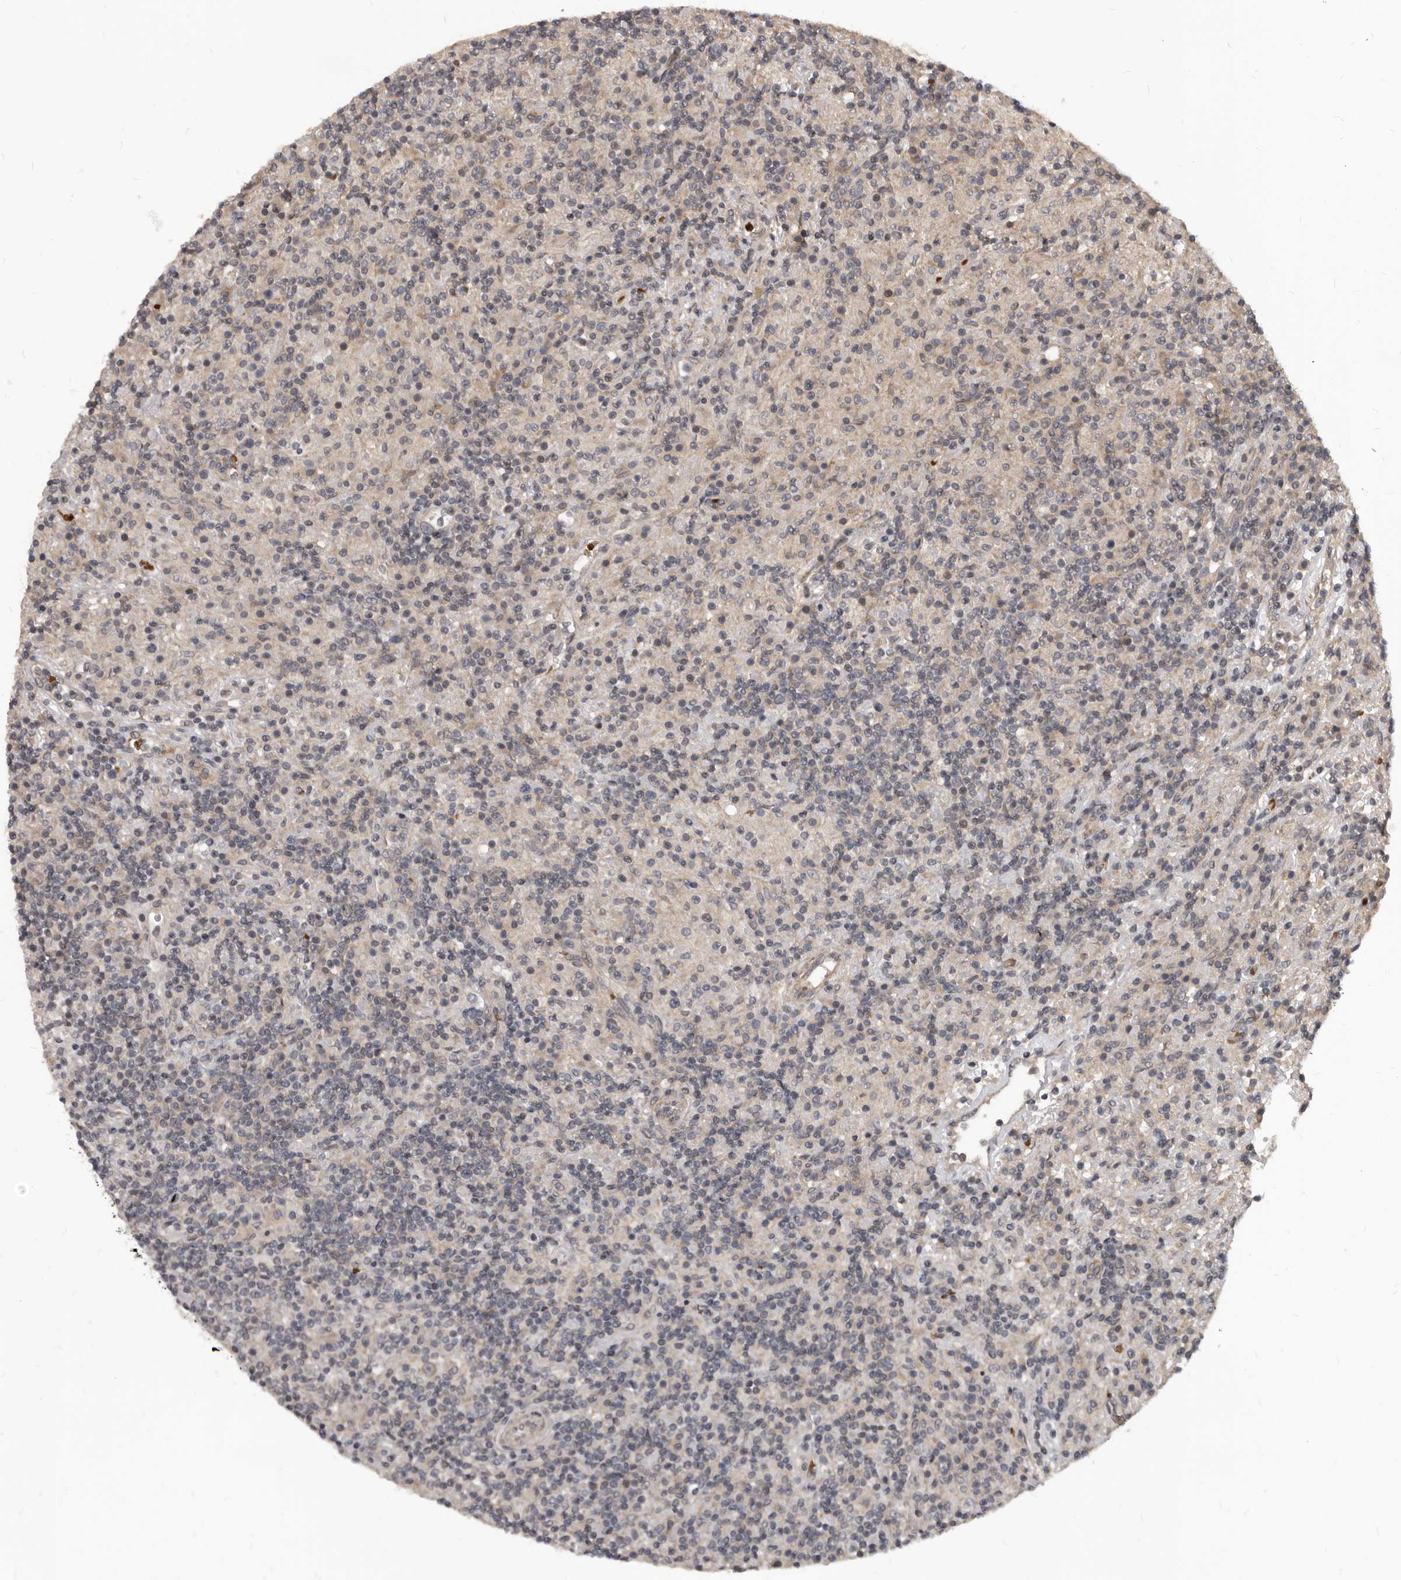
{"staining": {"intensity": "negative", "quantity": "none", "location": "none"}, "tissue": "lymphoma", "cell_type": "Tumor cells", "image_type": "cancer", "snomed": [{"axis": "morphology", "description": "Hodgkin's disease, NOS"}, {"axis": "topography", "description": "Lymph node"}], "caption": "Hodgkin's disease stained for a protein using immunohistochemistry displays no expression tumor cells.", "gene": "GABPB2", "patient": {"sex": "male", "age": 70}}